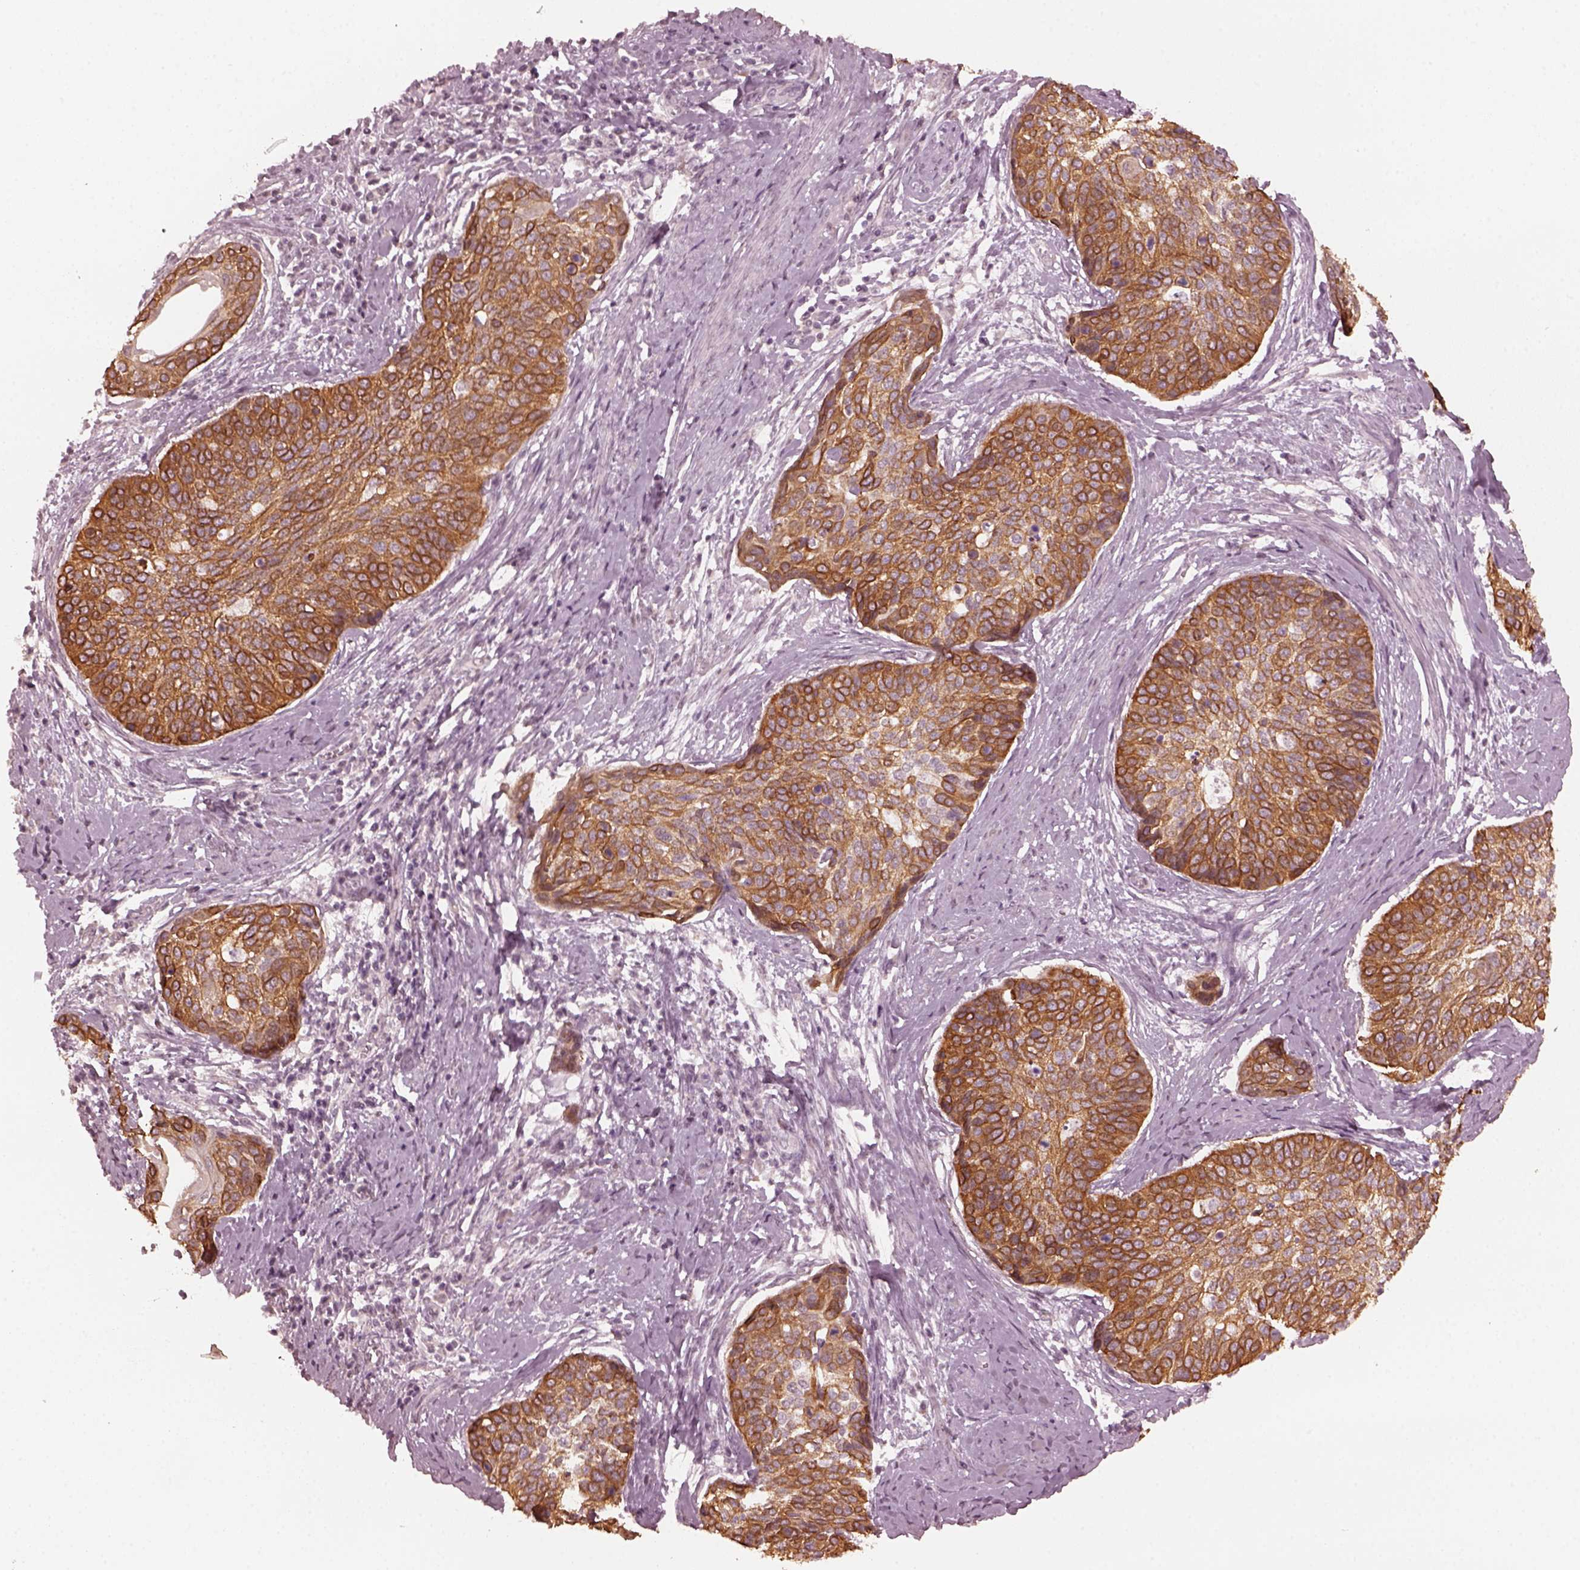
{"staining": {"intensity": "strong", "quantity": ">75%", "location": "cytoplasmic/membranous"}, "tissue": "cervical cancer", "cell_type": "Tumor cells", "image_type": "cancer", "snomed": [{"axis": "morphology", "description": "Squamous cell carcinoma, NOS"}, {"axis": "topography", "description": "Cervix"}], "caption": "An image of human cervical cancer stained for a protein exhibits strong cytoplasmic/membranous brown staining in tumor cells.", "gene": "KRT79", "patient": {"sex": "female", "age": 69}}